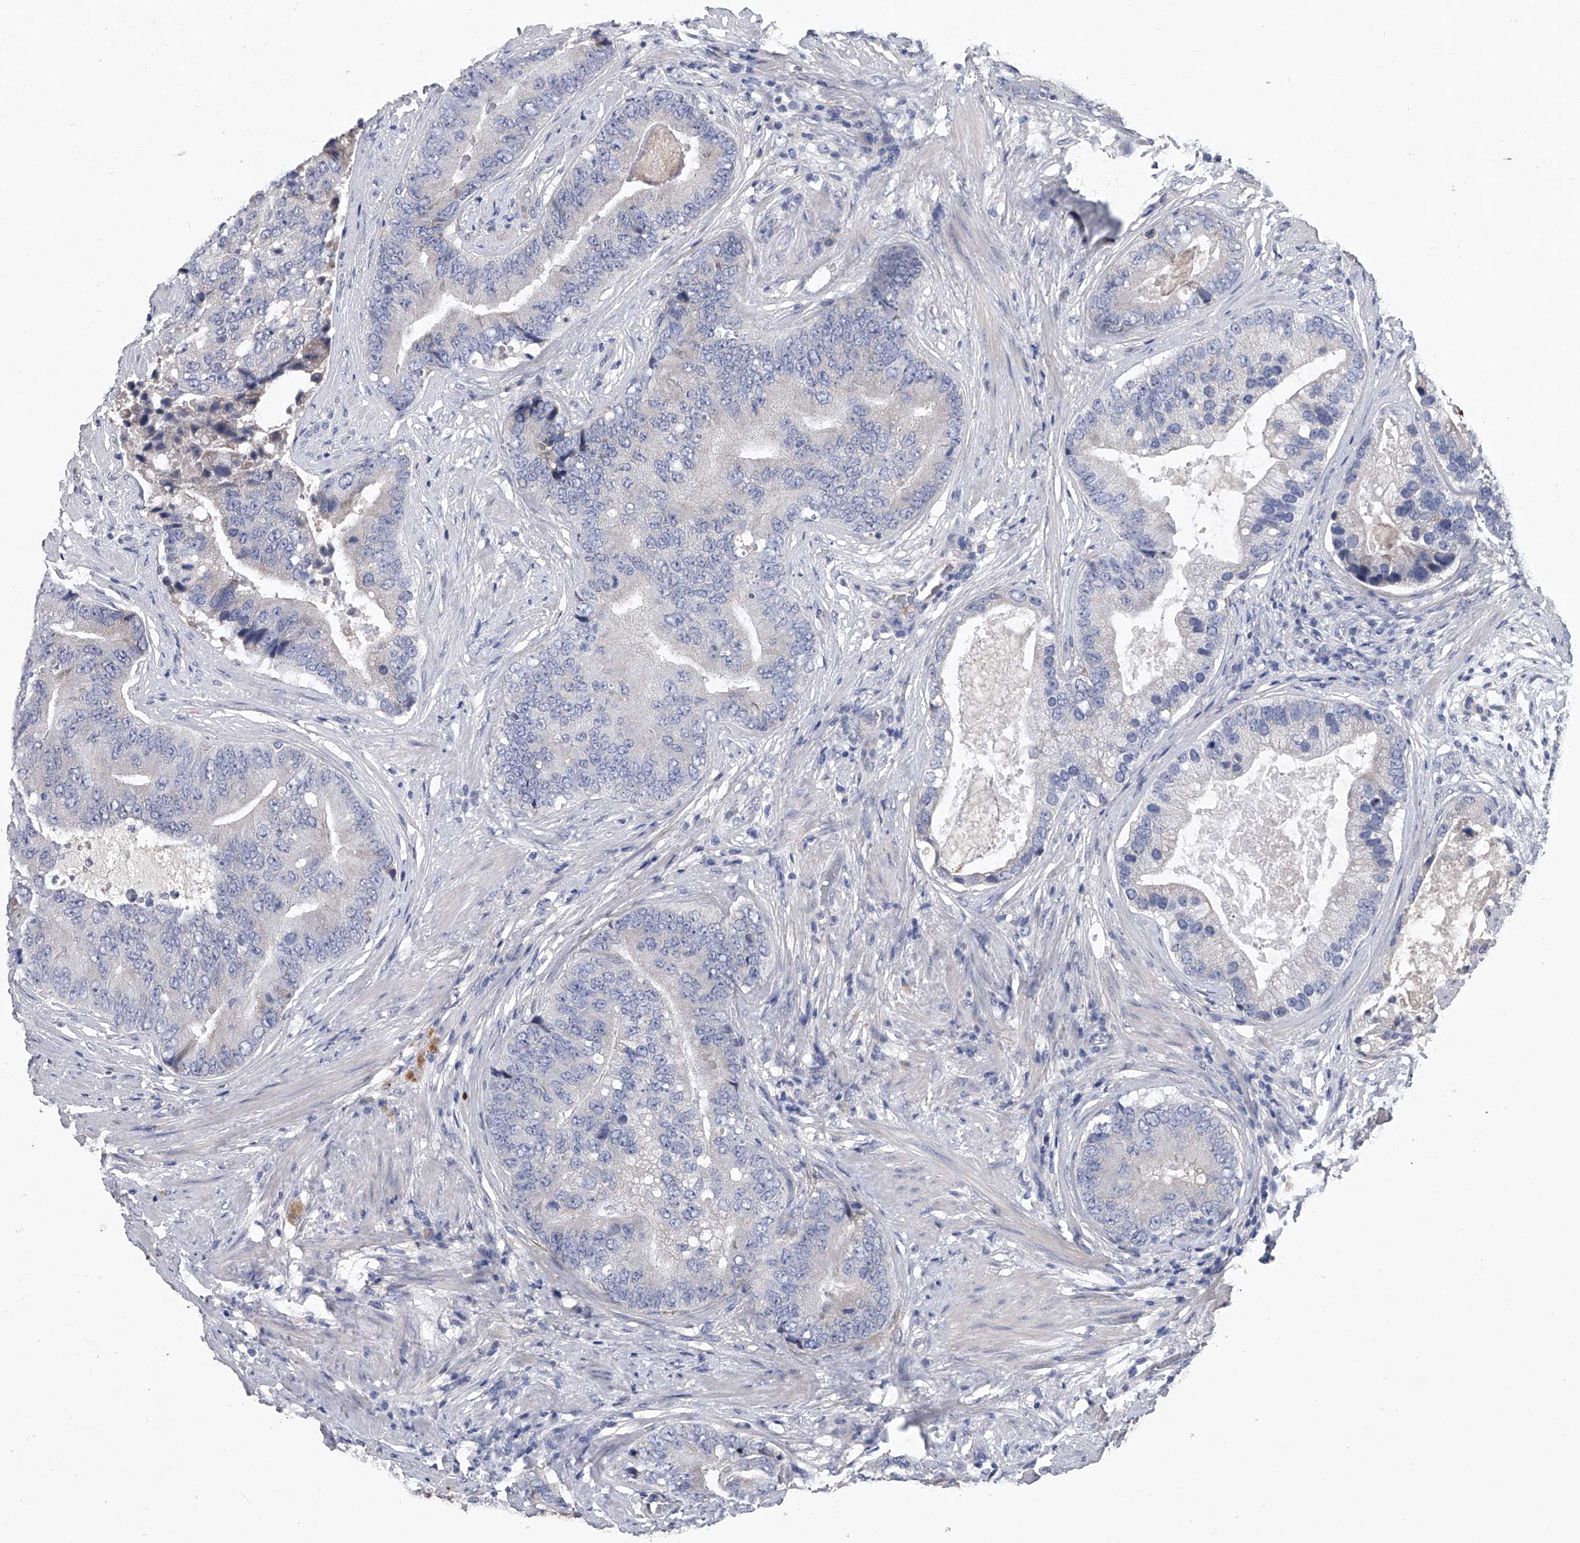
{"staining": {"intensity": "negative", "quantity": "none", "location": "none"}, "tissue": "prostate cancer", "cell_type": "Tumor cells", "image_type": "cancer", "snomed": [{"axis": "morphology", "description": "Adenocarcinoma, High grade"}, {"axis": "topography", "description": "Prostate"}], "caption": "The immunohistochemistry histopathology image has no significant staining in tumor cells of prostate adenocarcinoma (high-grade) tissue. Brightfield microscopy of immunohistochemistry stained with DAB (brown) and hematoxylin (blue), captured at high magnification.", "gene": "C5", "patient": {"sex": "male", "age": 70}}